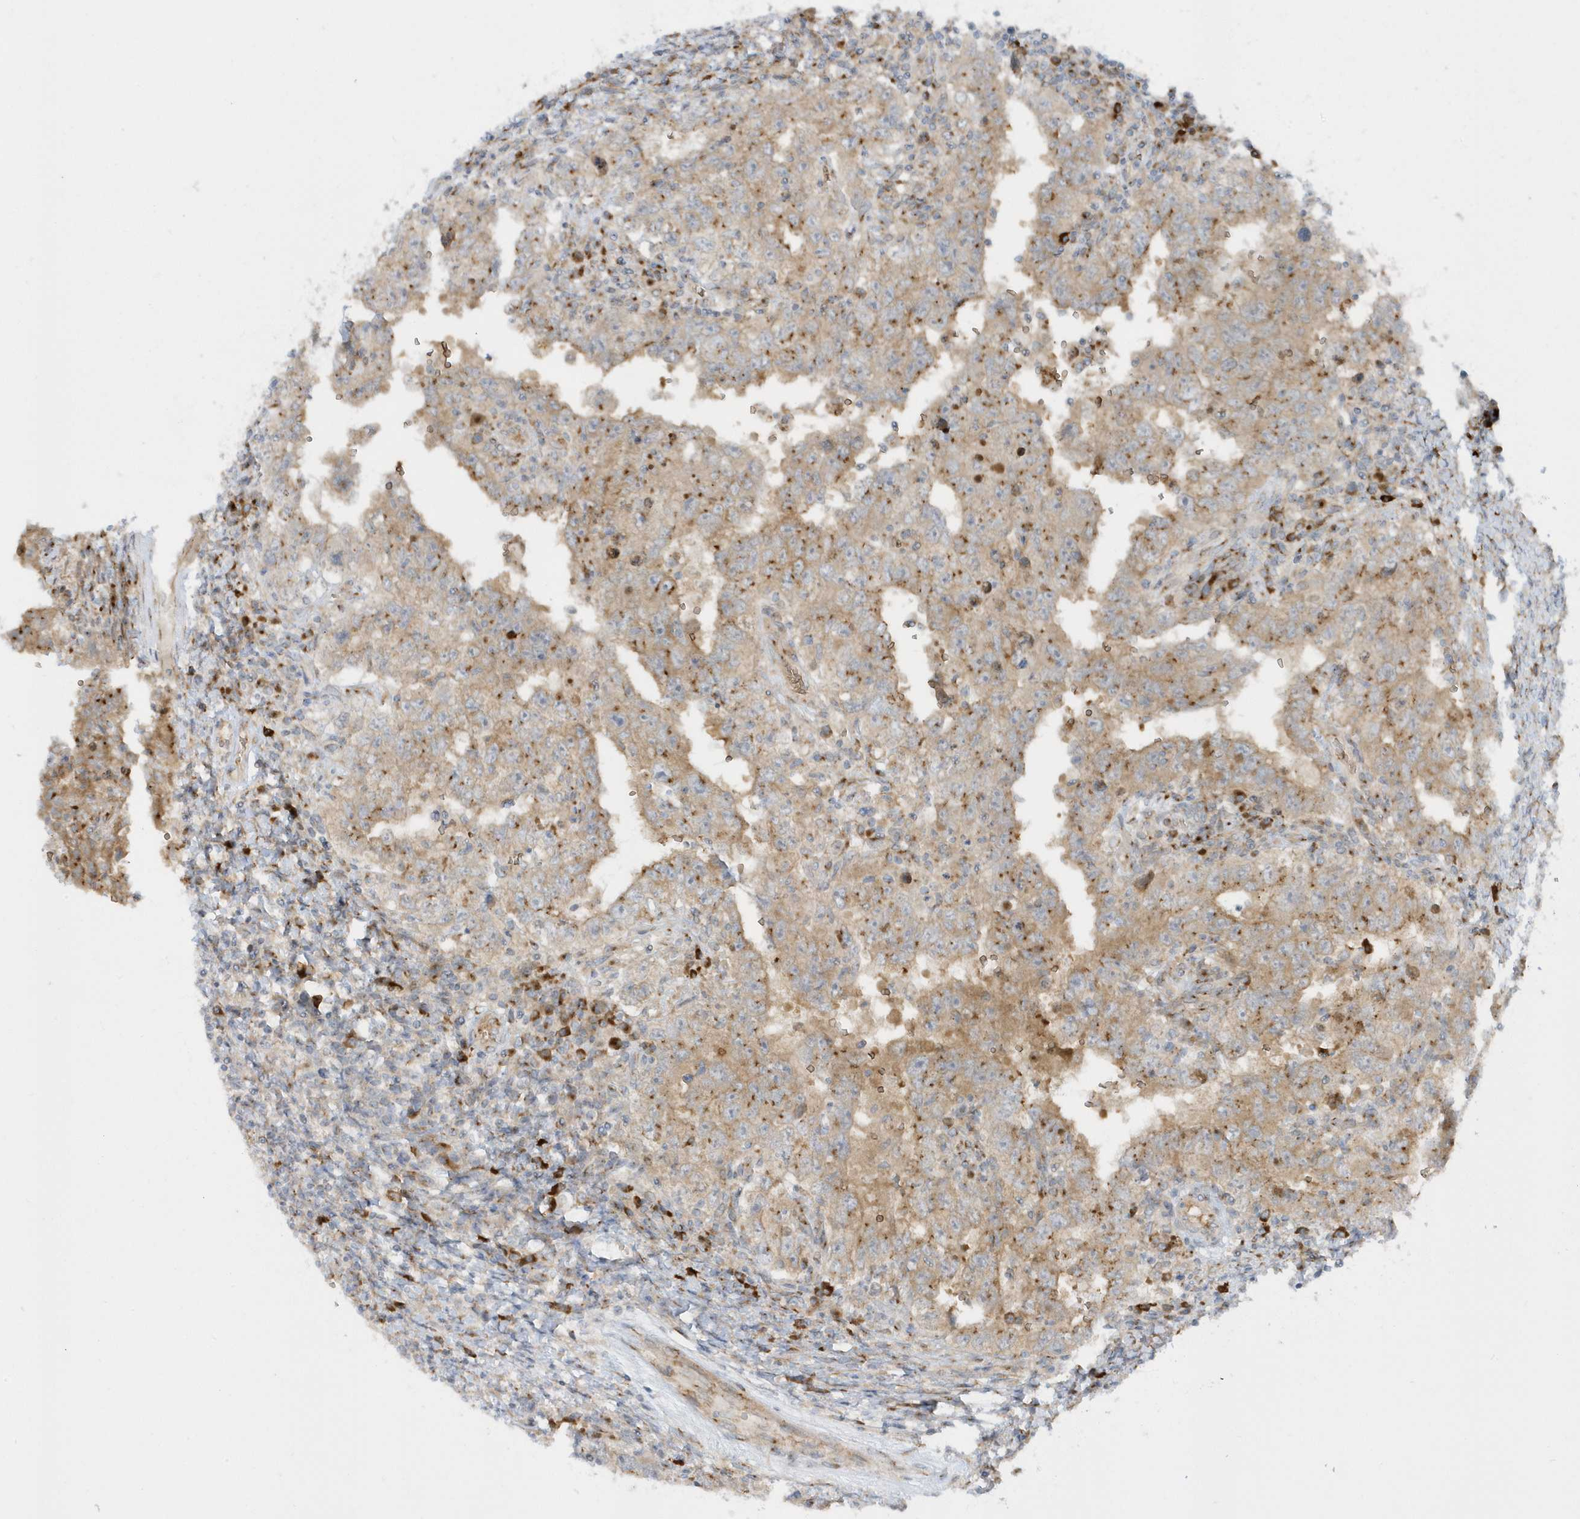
{"staining": {"intensity": "moderate", "quantity": ">75%", "location": "cytoplasmic/membranous"}, "tissue": "testis cancer", "cell_type": "Tumor cells", "image_type": "cancer", "snomed": [{"axis": "morphology", "description": "Carcinoma, Embryonal, NOS"}, {"axis": "topography", "description": "Testis"}], "caption": "Protein positivity by IHC exhibits moderate cytoplasmic/membranous staining in approximately >75% of tumor cells in testis cancer.", "gene": "RPP40", "patient": {"sex": "male", "age": 26}}